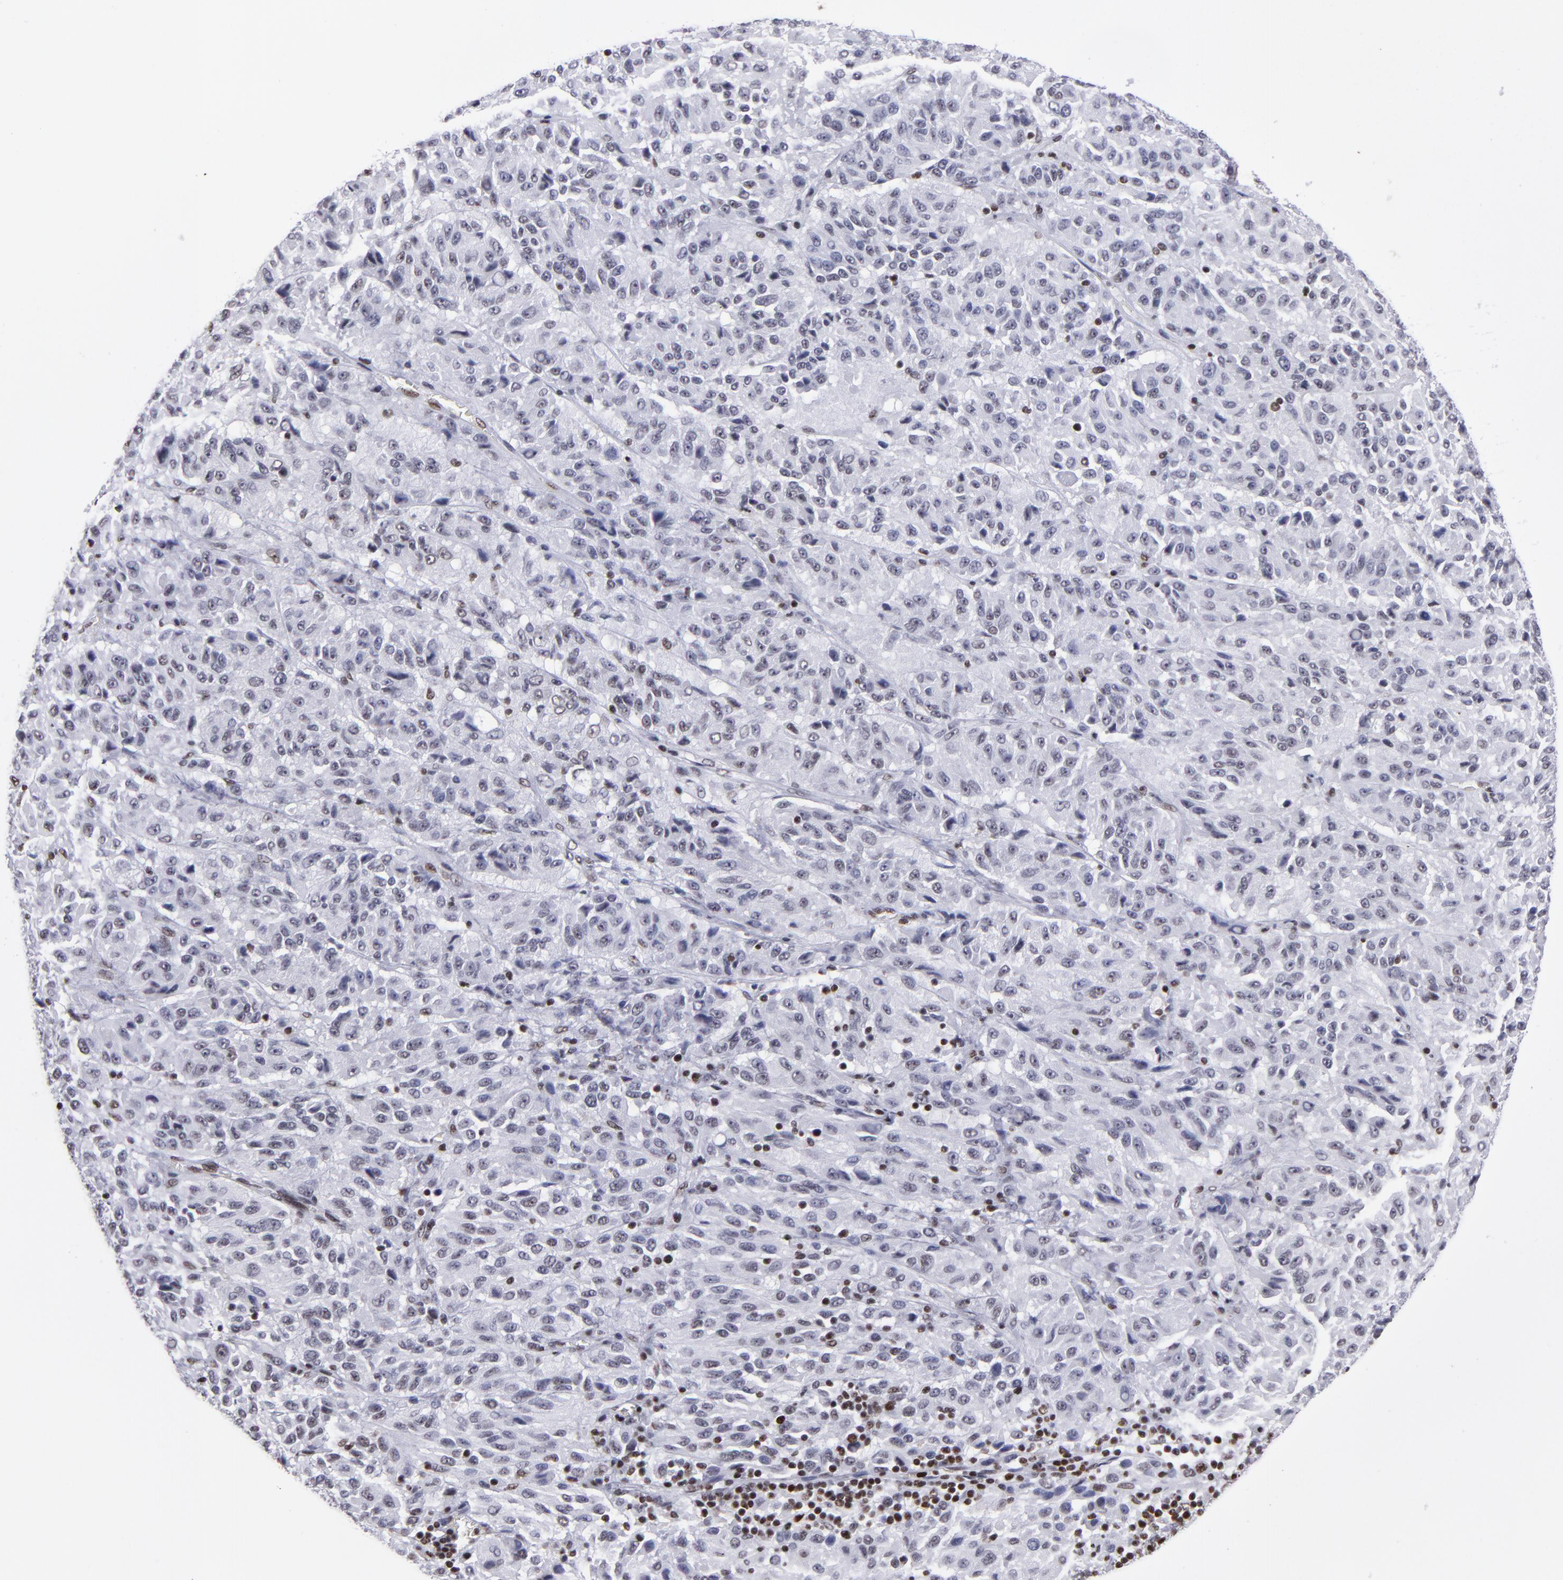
{"staining": {"intensity": "weak", "quantity": "<25%", "location": "nuclear"}, "tissue": "melanoma", "cell_type": "Tumor cells", "image_type": "cancer", "snomed": [{"axis": "morphology", "description": "Malignant melanoma, Metastatic site"}, {"axis": "topography", "description": "Lung"}], "caption": "Tumor cells show no significant expression in malignant melanoma (metastatic site).", "gene": "TERF2", "patient": {"sex": "male", "age": 64}}